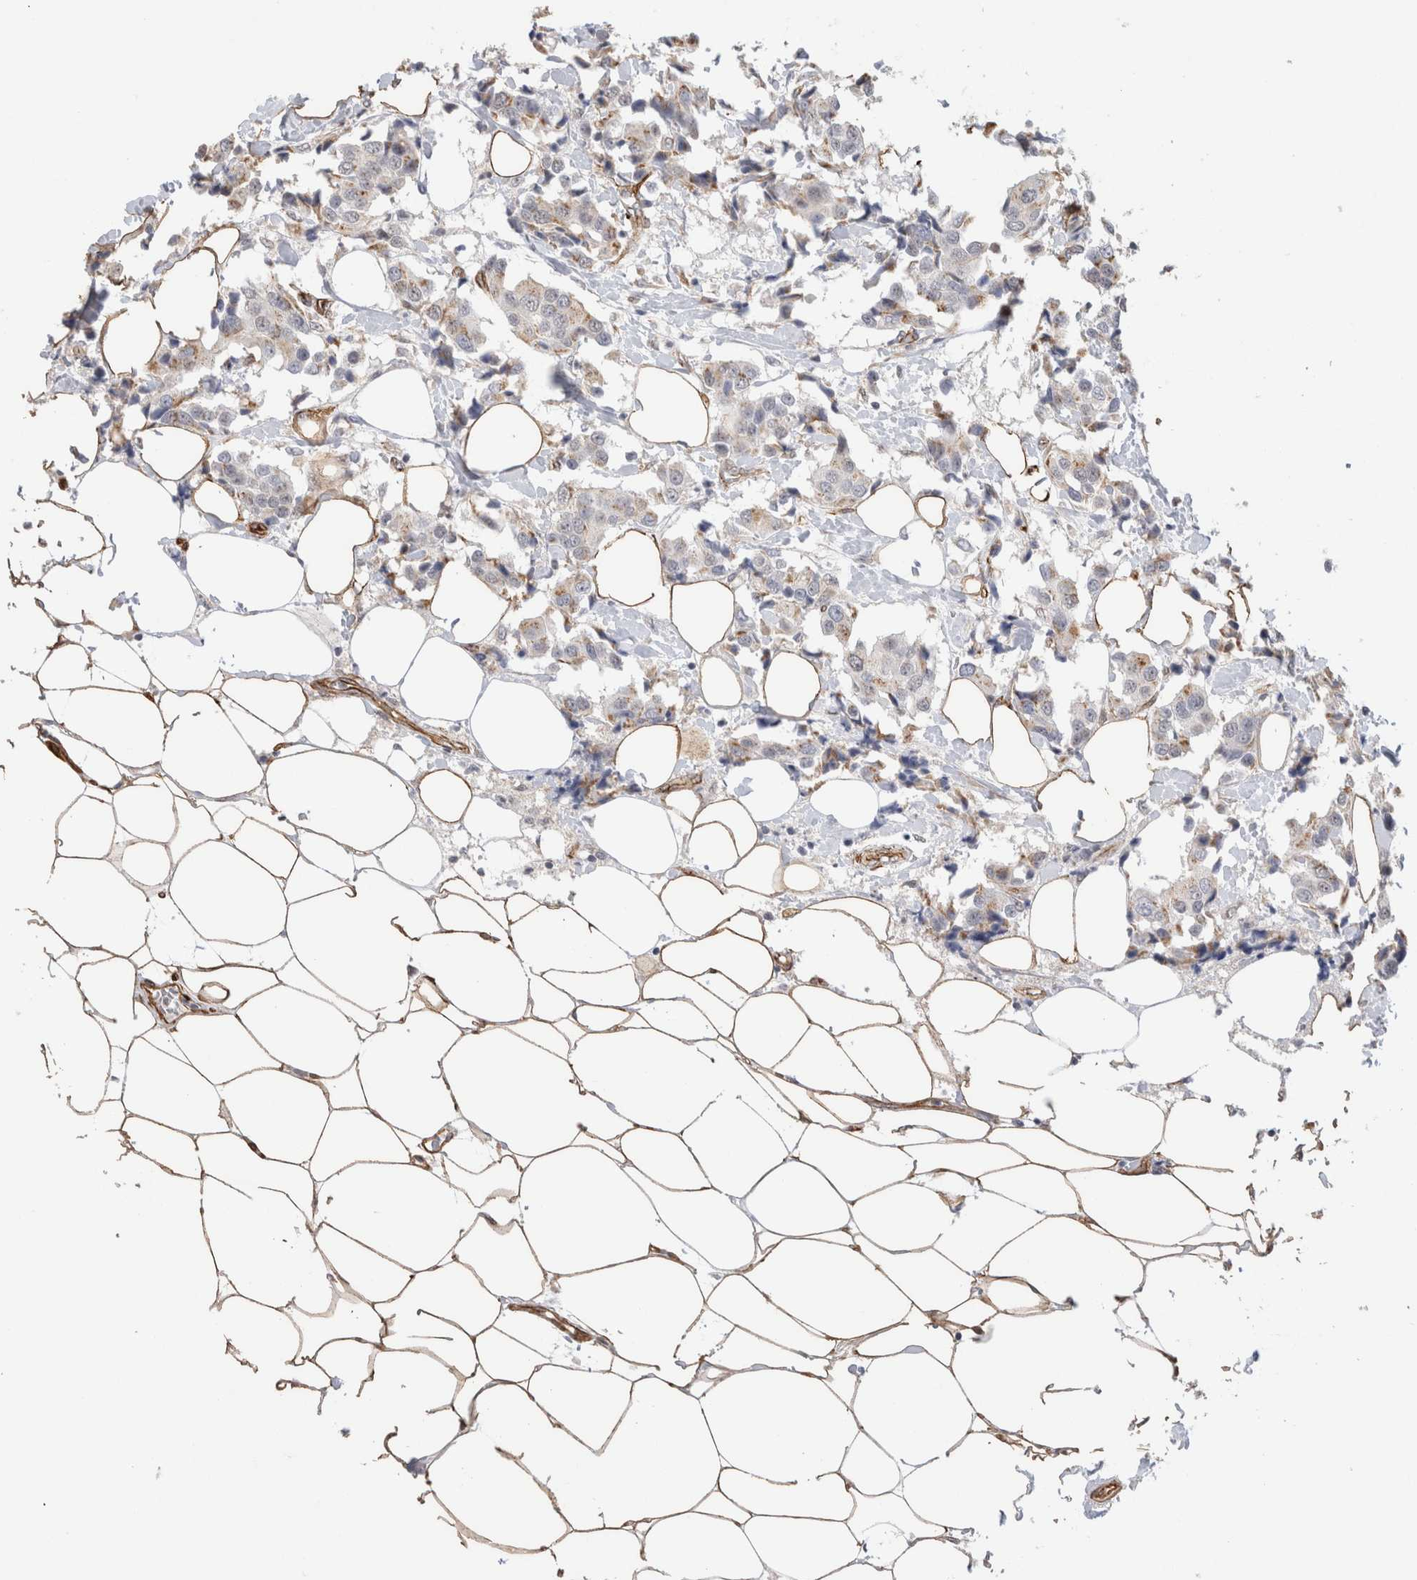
{"staining": {"intensity": "weak", "quantity": "25%-75%", "location": "cytoplasmic/membranous"}, "tissue": "breast cancer", "cell_type": "Tumor cells", "image_type": "cancer", "snomed": [{"axis": "morphology", "description": "Normal tissue, NOS"}, {"axis": "morphology", "description": "Duct carcinoma"}, {"axis": "topography", "description": "Breast"}], "caption": "This is an image of immunohistochemistry staining of invasive ductal carcinoma (breast), which shows weak expression in the cytoplasmic/membranous of tumor cells.", "gene": "CAAP1", "patient": {"sex": "female", "age": 39}}